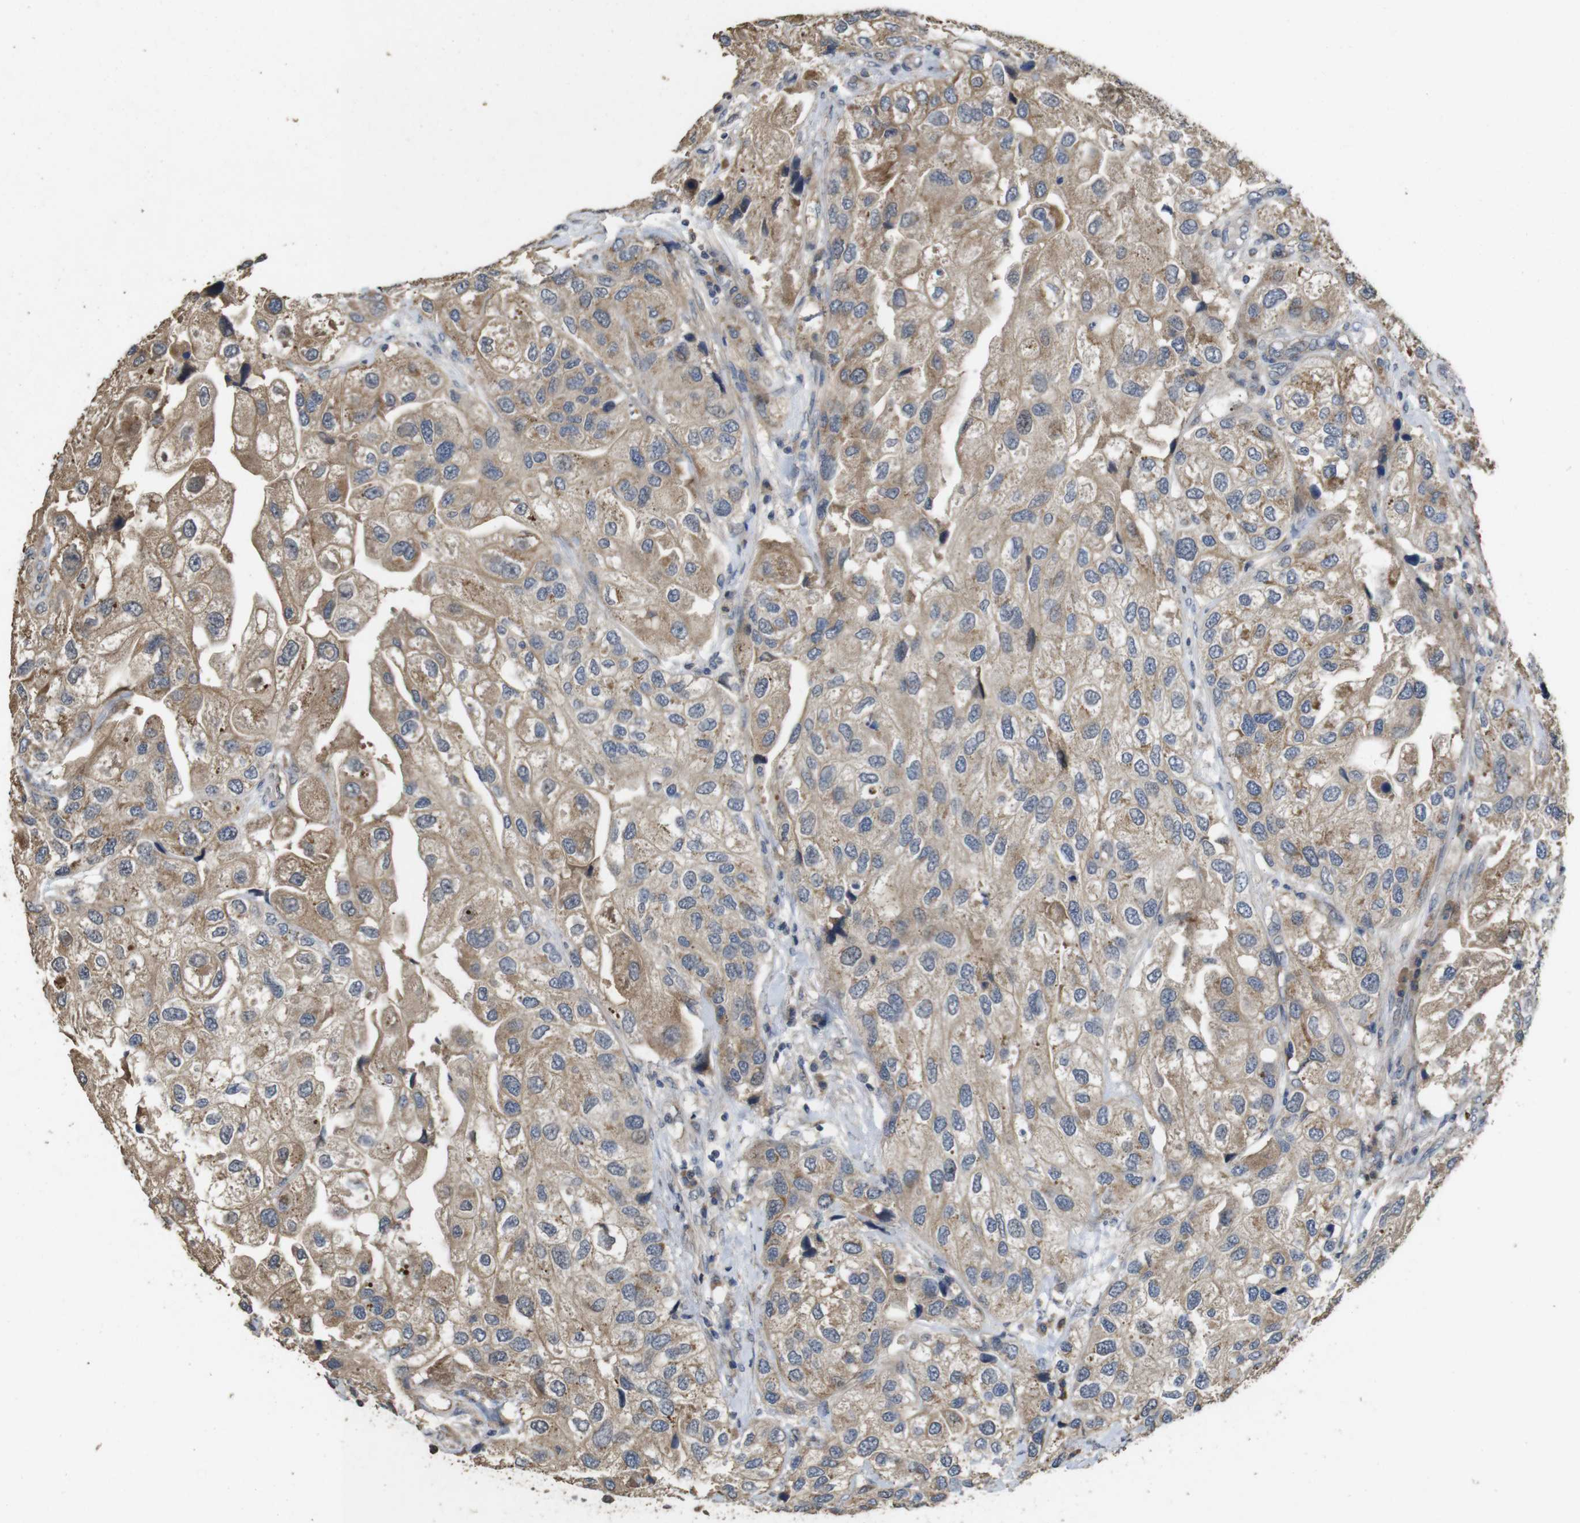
{"staining": {"intensity": "moderate", "quantity": ">75%", "location": "cytoplasmic/membranous"}, "tissue": "urothelial cancer", "cell_type": "Tumor cells", "image_type": "cancer", "snomed": [{"axis": "morphology", "description": "Urothelial carcinoma, High grade"}, {"axis": "topography", "description": "Urinary bladder"}], "caption": "Immunohistochemistry (IHC) micrograph of human high-grade urothelial carcinoma stained for a protein (brown), which demonstrates medium levels of moderate cytoplasmic/membranous staining in about >75% of tumor cells.", "gene": "PCDHB10", "patient": {"sex": "female", "age": 64}}